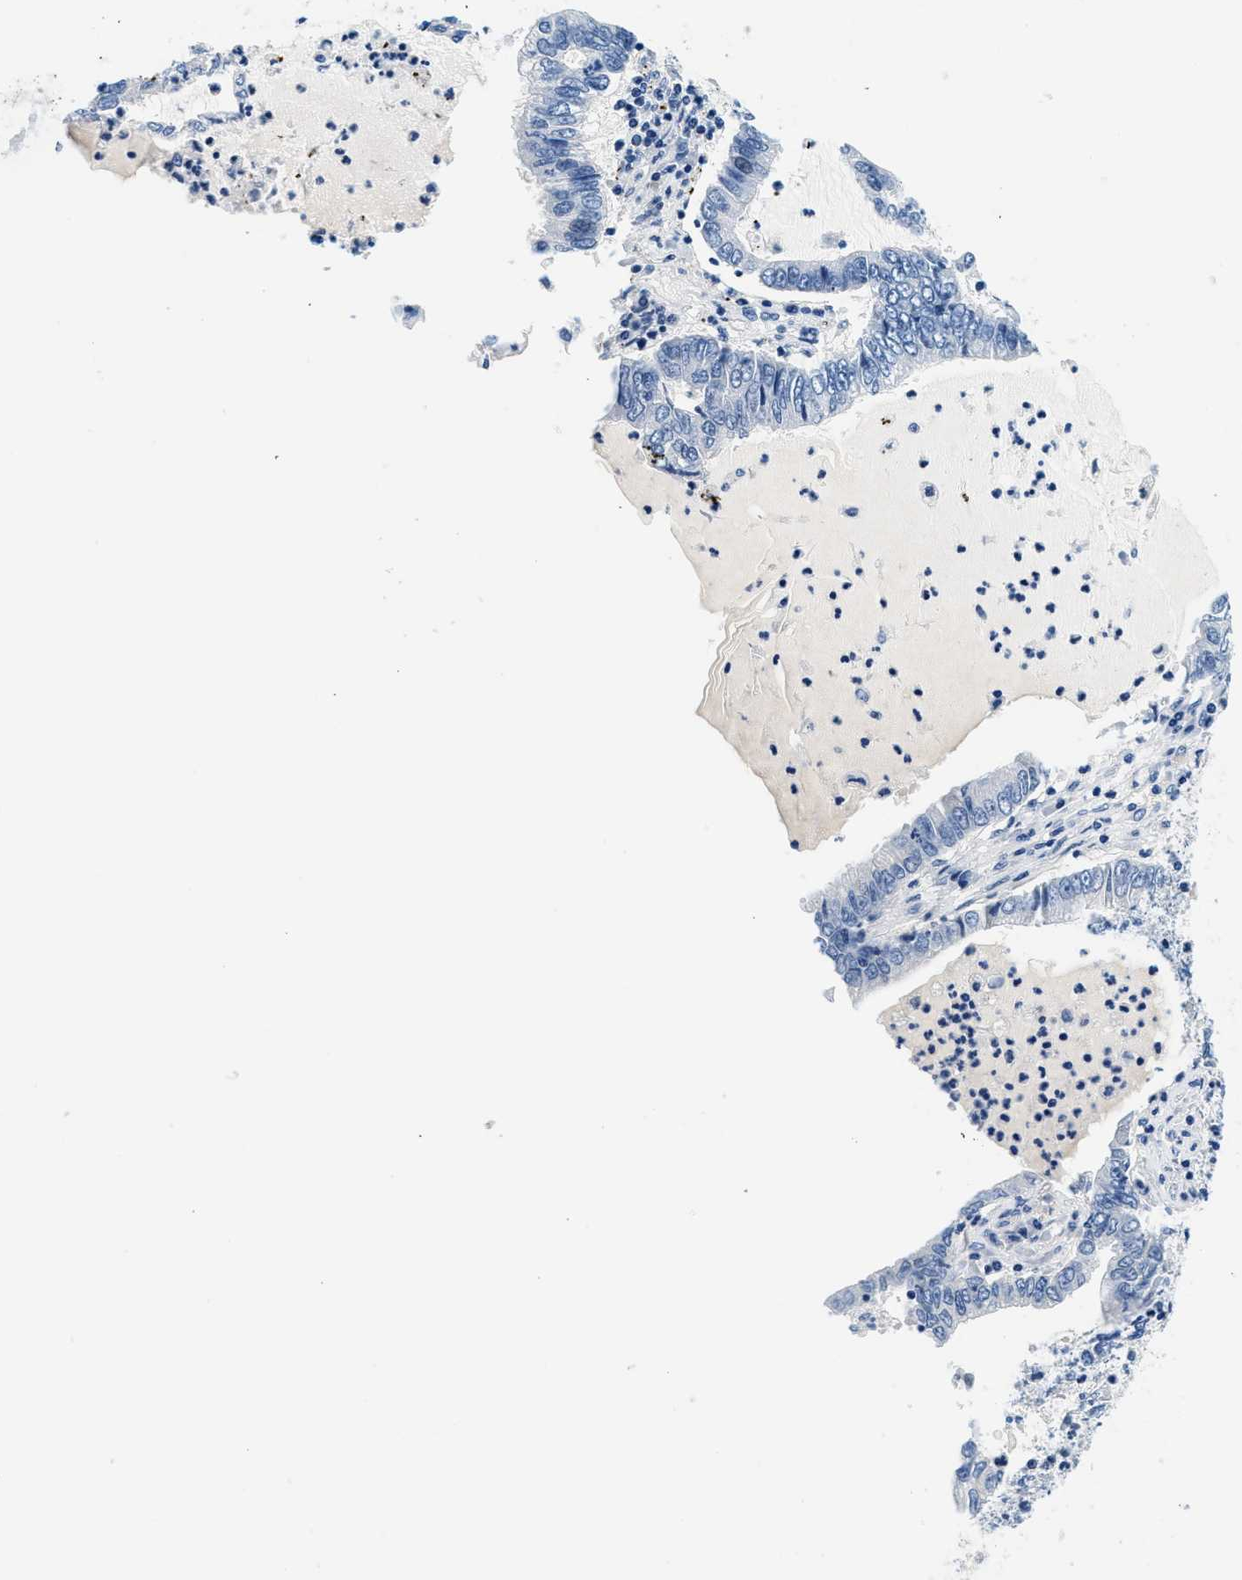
{"staining": {"intensity": "negative", "quantity": "none", "location": "none"}, "tissue": "lung cancer", "cell_type": "Tumor cells", "image_type": "cancer", "snomed": [{"axis": "morphology", "description": "Adenocarcinoma, NOS"}, {"axis": "topography", "description": "Lung"}], "caption": "This is an immunohistochemistry (IHC) micrograph of human lung cancer (adenocarcinoma). There is no staining in tumor cells.", "gene": "GSTM3", "patient": {"sex": "female", "age": 51}}